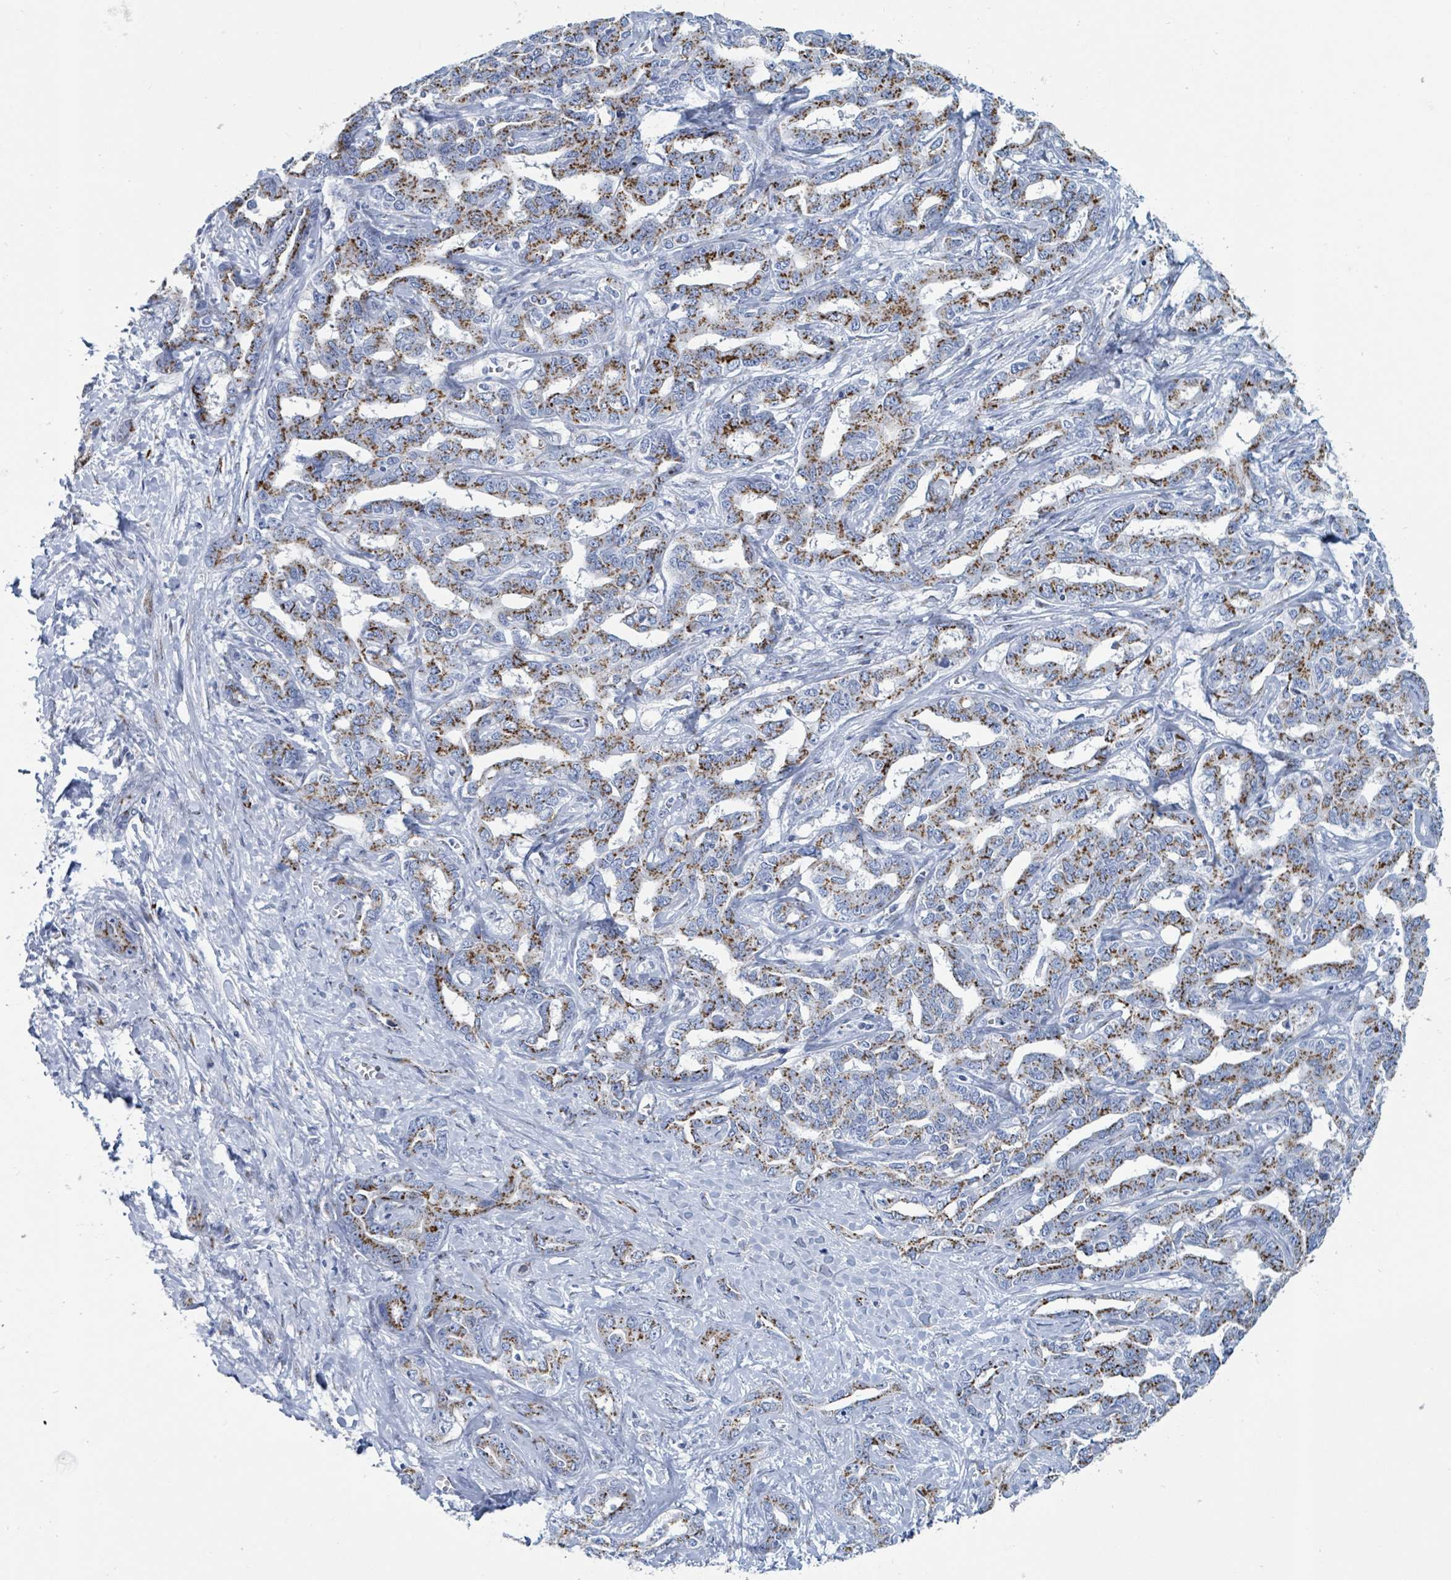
{"staining": {"intensity": "moderate", "quantity": "25%-75%", "location": "cytoplasmic/membranous"}, "tissue": "liver cancer", "cell_type": "Tumor cells", "image_type": "cancer", "snomed": [{"axis": "morphology", "description": "Cholangiocarcinoma"}, {"axis": "topography", "description": "Liver"}], "caption": "IHC photomicrograph of neoplastic tissue: liver cancer (cholangiocarcinoma) stained using immunohistochemistry (IHC) displays medium levels of moderate protein expression localized specifically in the cytoplasmic/membranous of tumor cells, appearing as a cytoplasmic/membranous brown color.", "gene": "DCAF5", "patient": {"sex": "male", "age": 59}}